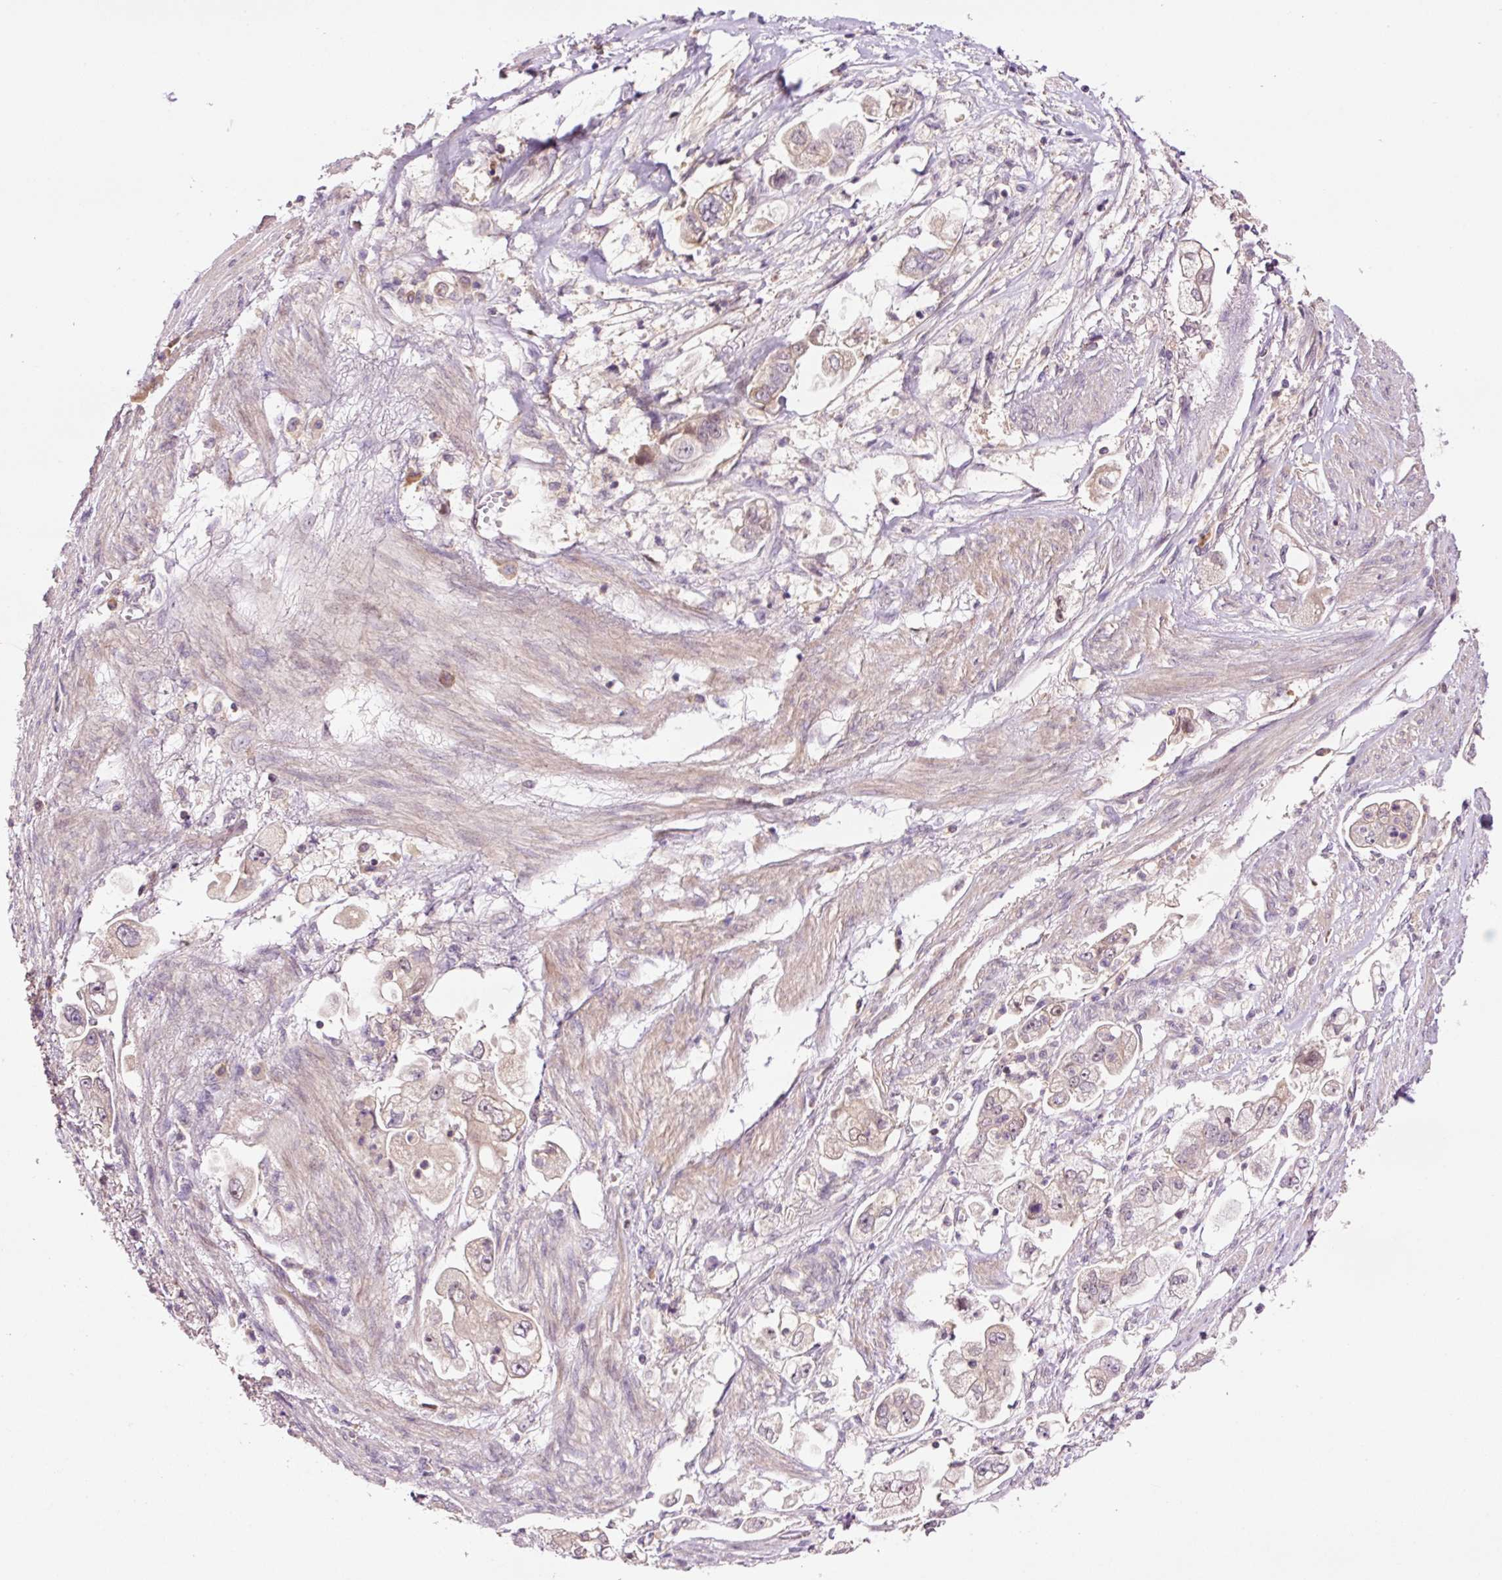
{"staining": {"intensity": "negative", "quantity": "none", "location": "none"}, "tissue": "stomach cancer", "cell_type": "Tumor cells", "image_type": "cancer", "snomed": [{"axis": "morphology", "description": "Adenocarcinoma, NOS"}, {"axis": "topography", "description": "Stomach"}], "caption": "This is a micrograph of immunohistochemistry (IHC) staining of stomach adenocarcinoma, which shows no positivity in tumor cells.", "gene": "DPPA4", "patient": {"sex": "male", "age": 62}}